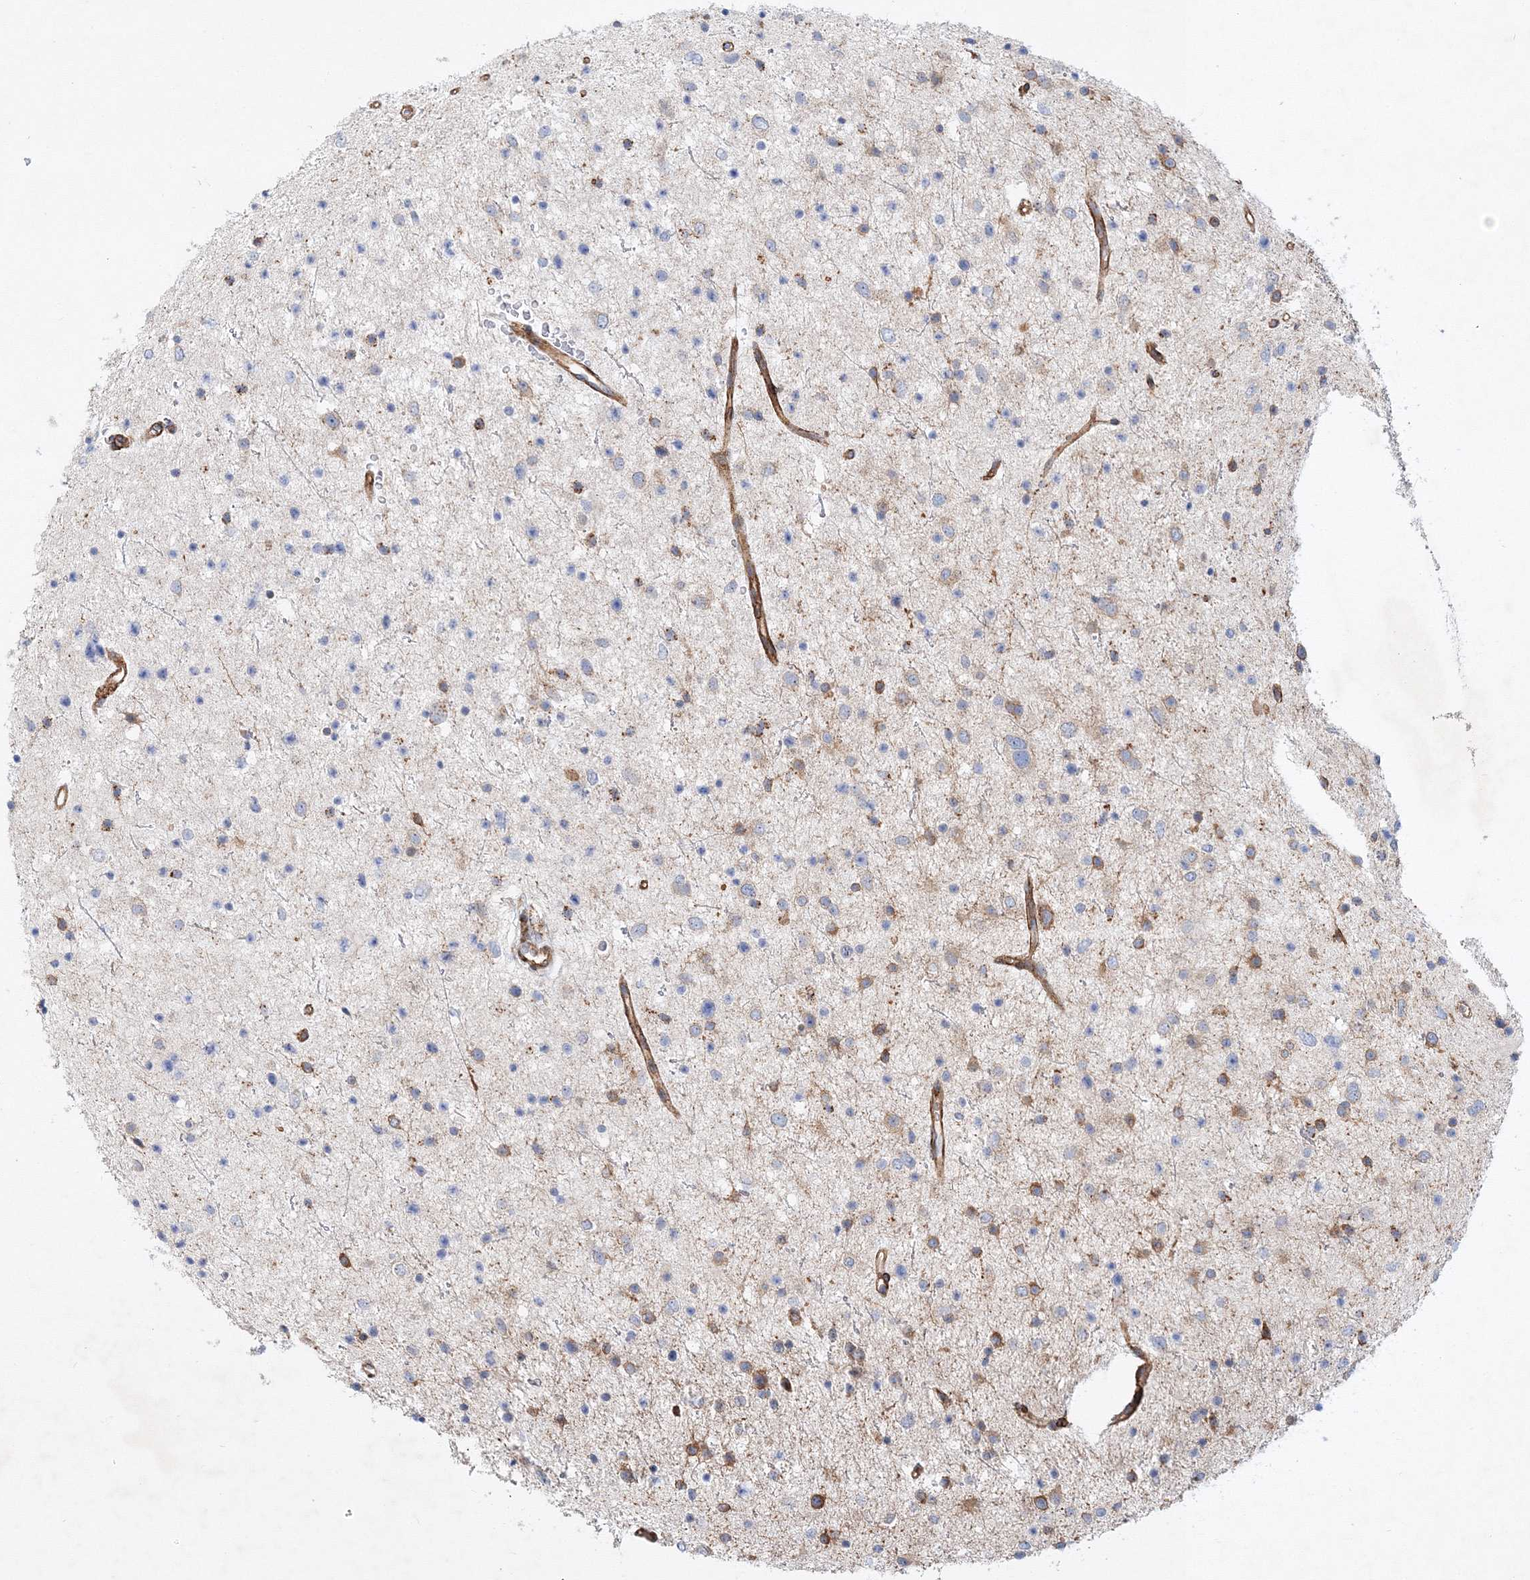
{"staining": {"intensity": "moderate", "quantity": "25%-75%", "location": "cytoplasmic/membranous"}, "tissue": "glioma", "cell_type": "Tumor cells", "image_type": "cancer", "snomed": [{"axis": "morphology", "description": "Glioma, malignant, Low grade"}, {"axis": "topography", "description": "Brain"}], "caption": "The image displays staining of glioma, revealing moderate cytoplasmic/membranous protein positivity (brown color) within tumor cells.", "gene": "ZFYVE16", "patient": {"sex": "female", "age": 37}}